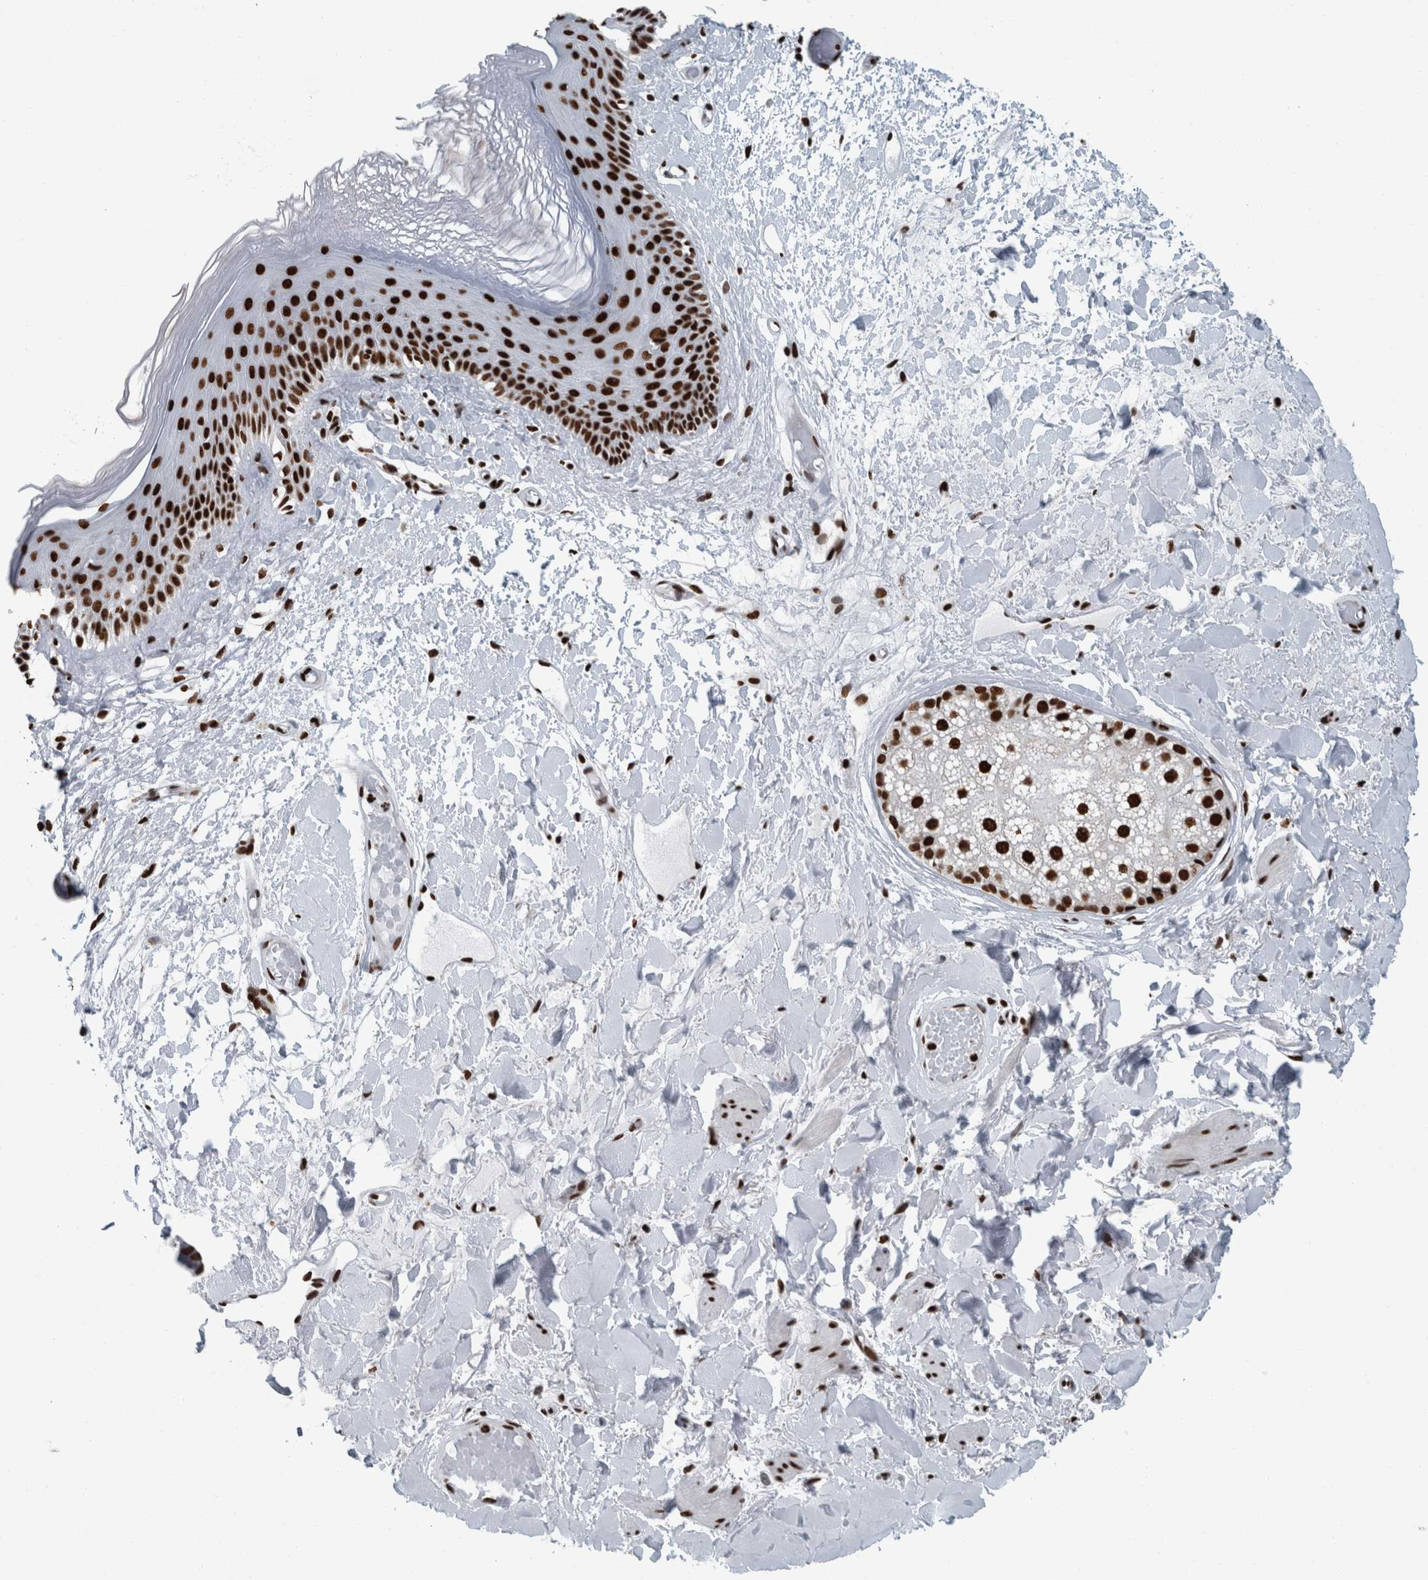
{"staining": {"intensity": "strong", "quantity": ">75%", "location": "nuclear"}, "tissue": "skin", "cell_type": "Epidermal cells", "image_type": "normal", "snomed": [{"axis": "morphology", "description": "Normal tissue, NOS"}, {"axis": "topography", "description": "Vulva"}], "caption": "IHC (DAB) staining of normal skin demonstrates strong nuclear protein staining in about >75% of epidermal cells. (Brightfield microscopy of DAB IHC at high magnification).", "gene": "DNMT3A", "patient": {"sex": "female", "age": 73}}